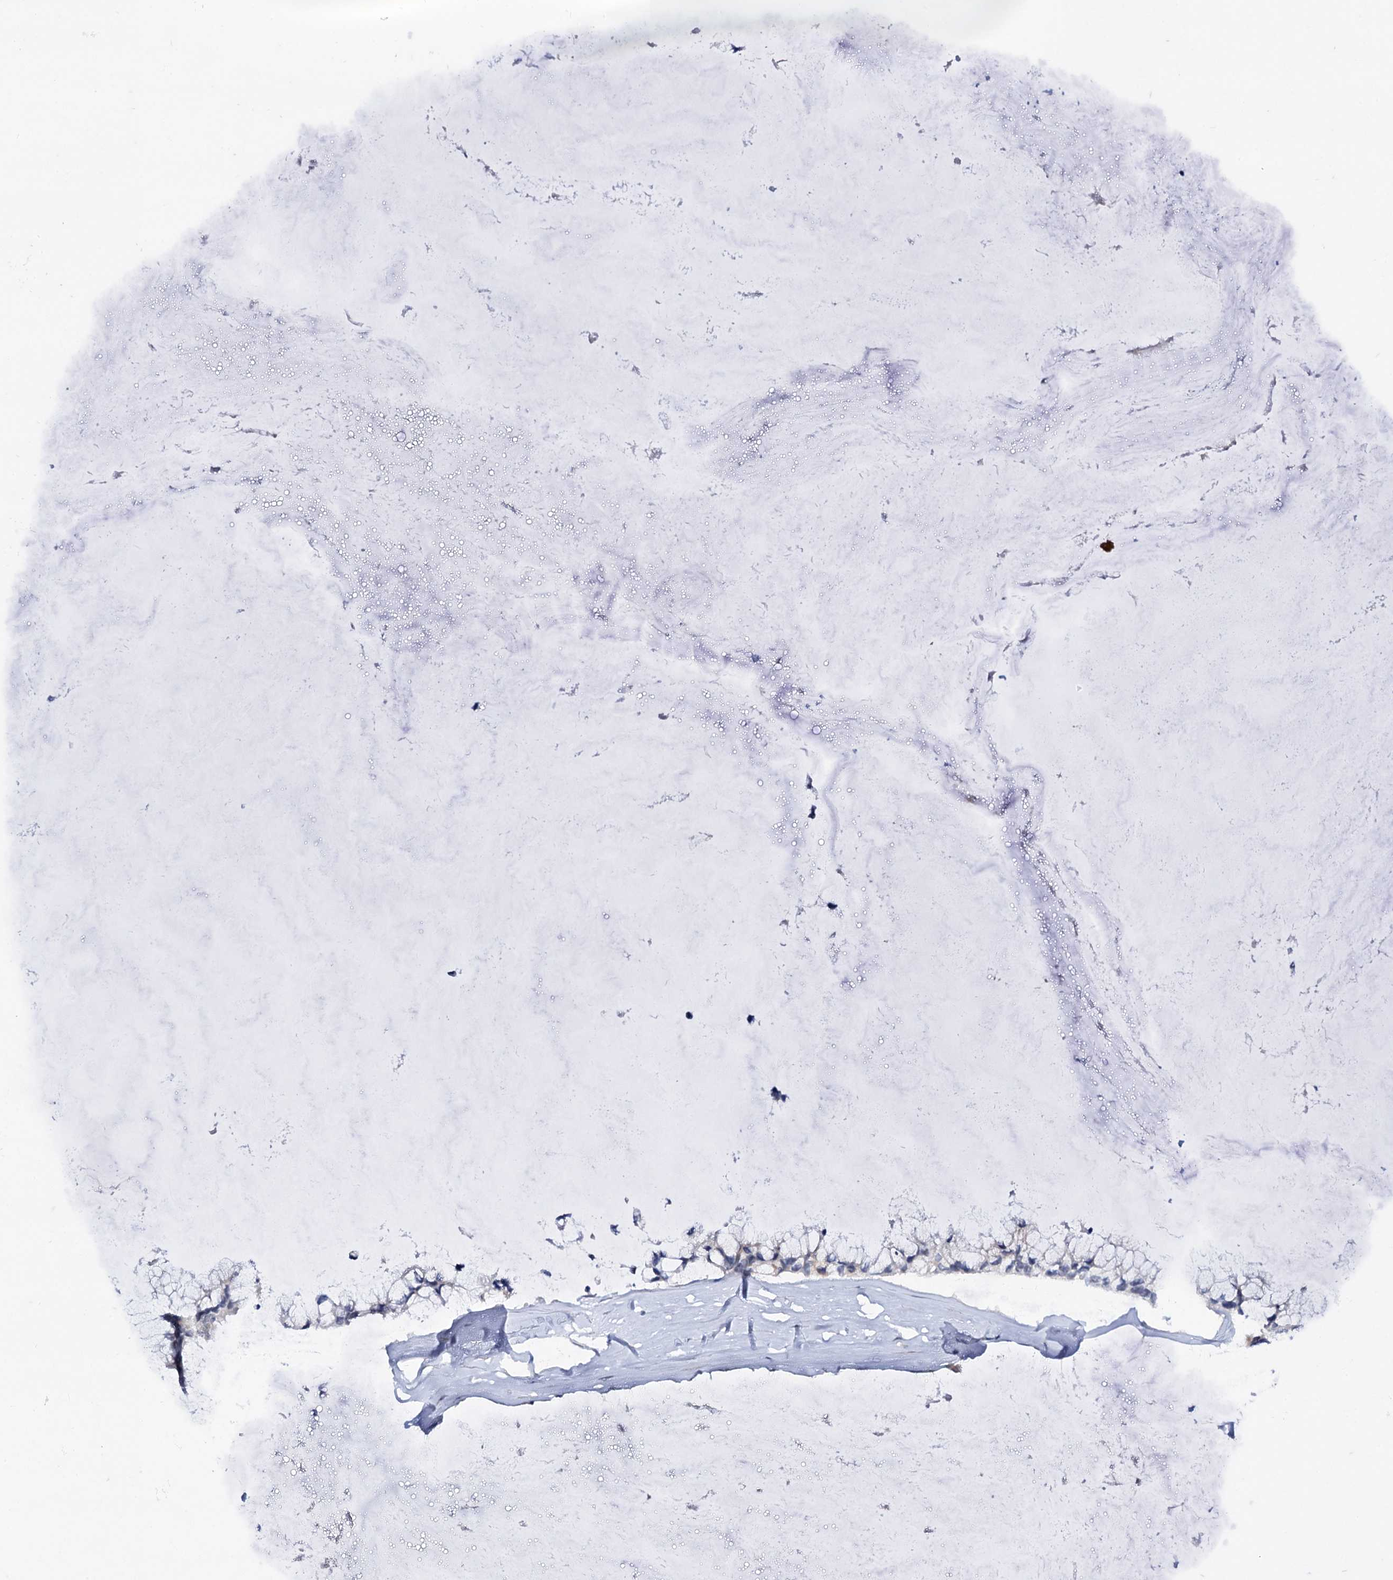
{"staining": {"intensity": "negative", "quantity": "none", "location": "none"}, "tissue": "ovarian cancer", "cell_type": "Tumor cells", "image_type": "cancer", "snomed": [{"axis": "morphology", "description": "Cystadenocarcinoma, mucinous, NOS"}, {"axis": "topography", "description": "Ovary"}], "caption": "Mucinous cystadenocarcinoma (ovarian) was stained to show a protein in brown. There is no significant positivity in tumor cells. Brightfield microscopy of IHC stained with DAB (brown) and hematoxylin (blue), captured at high magnification.", "gene": "CAPRIN2", "patient": {"sex": "female", "age": 39}}